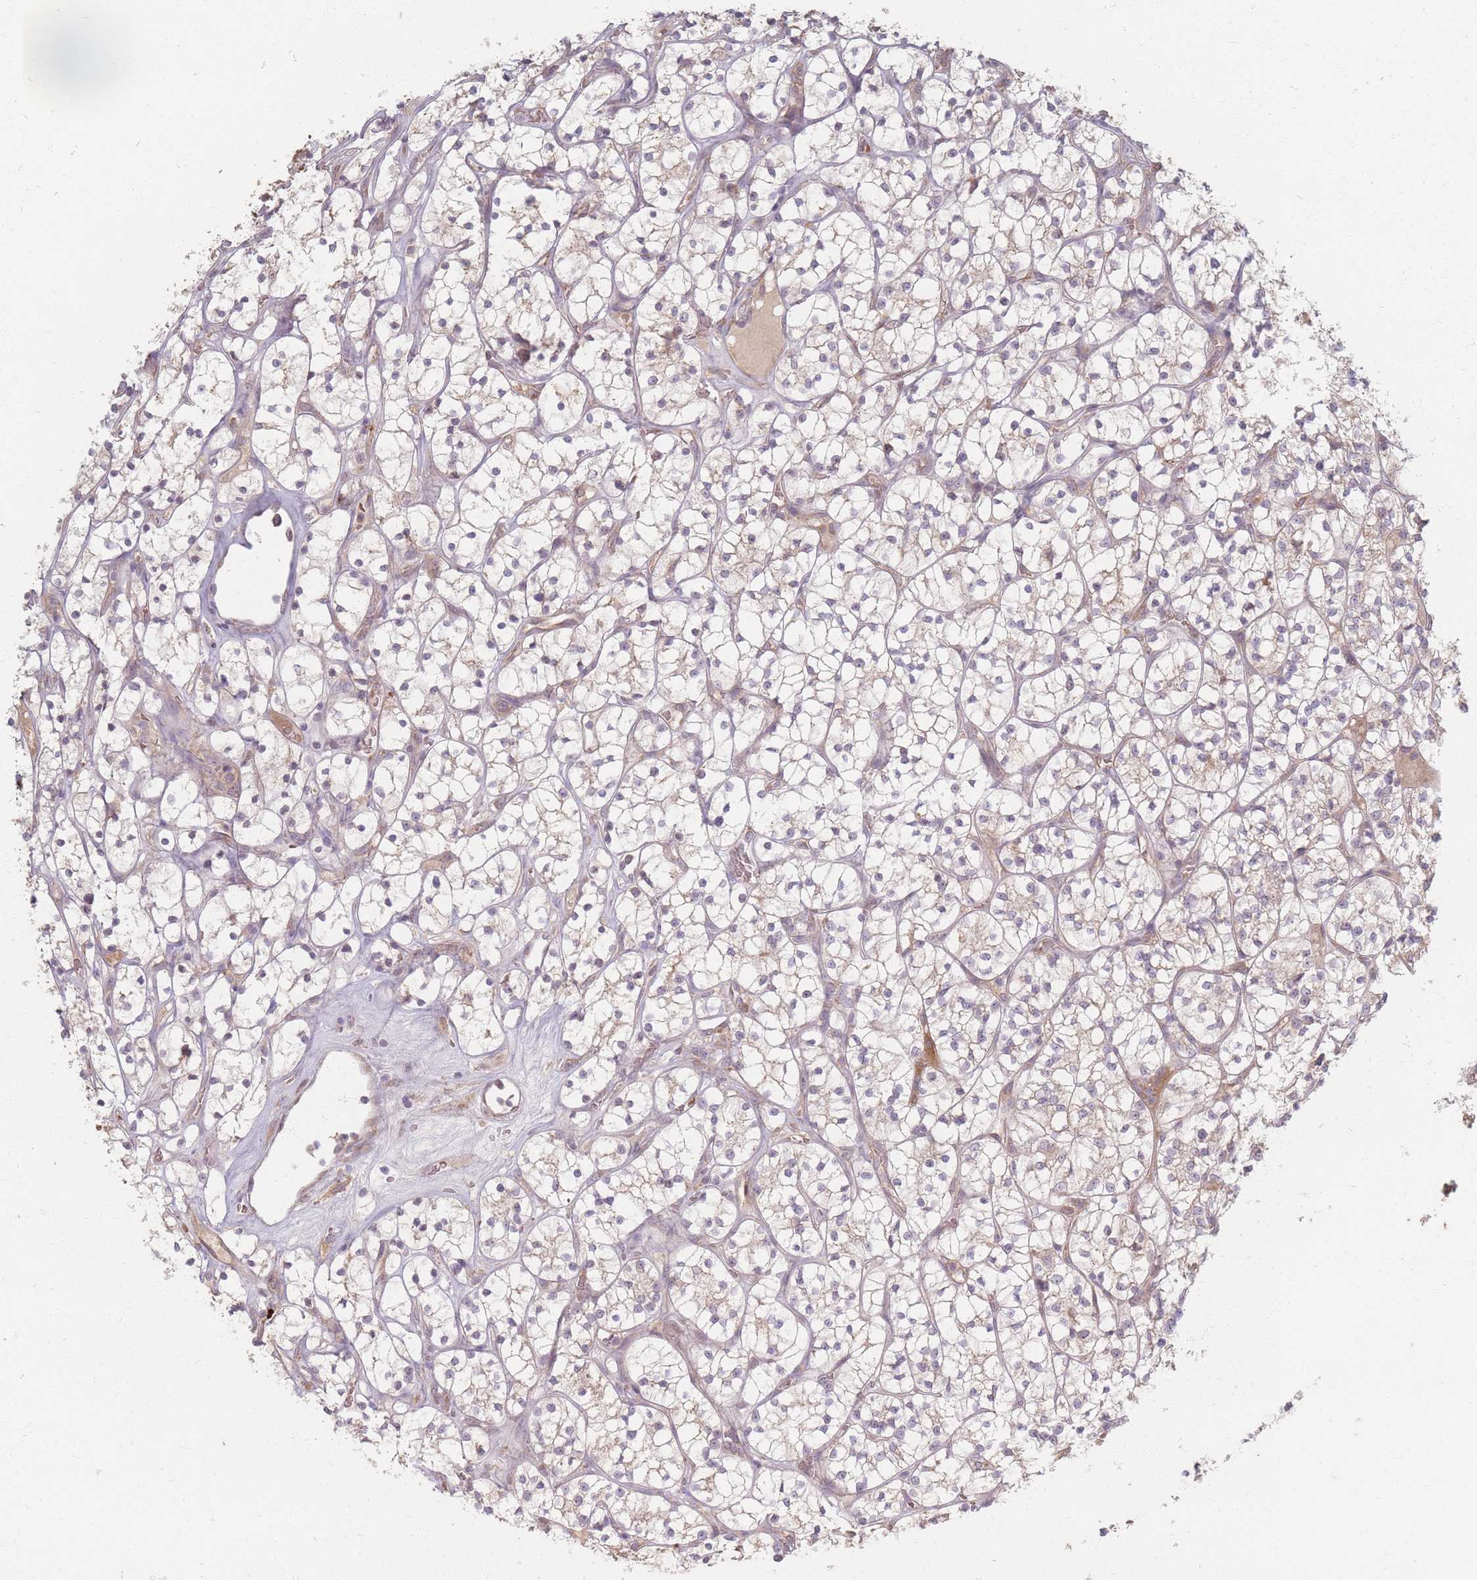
{"staining": {"intensity": "weak", "quantity": "<25%", "location": "cytoplasmic/membranous"}, "tissue": "renal cancer", "cell_type": "Tumor cells", "image_type": "cancer", "snomed": [{"axis": "morphology", "description": "Adenocarcinoma, NOS"}, {"axis": "topography", "description": "Kidney"}], "caption": "High power microscopy histopathology image of an immunohistochemistry photomicrograph of adenocarcinoma (renal), revealing no significant staining in tumor cells.", "gene": "SMIM14", "patient": {"sex": "female", "age": 64}}